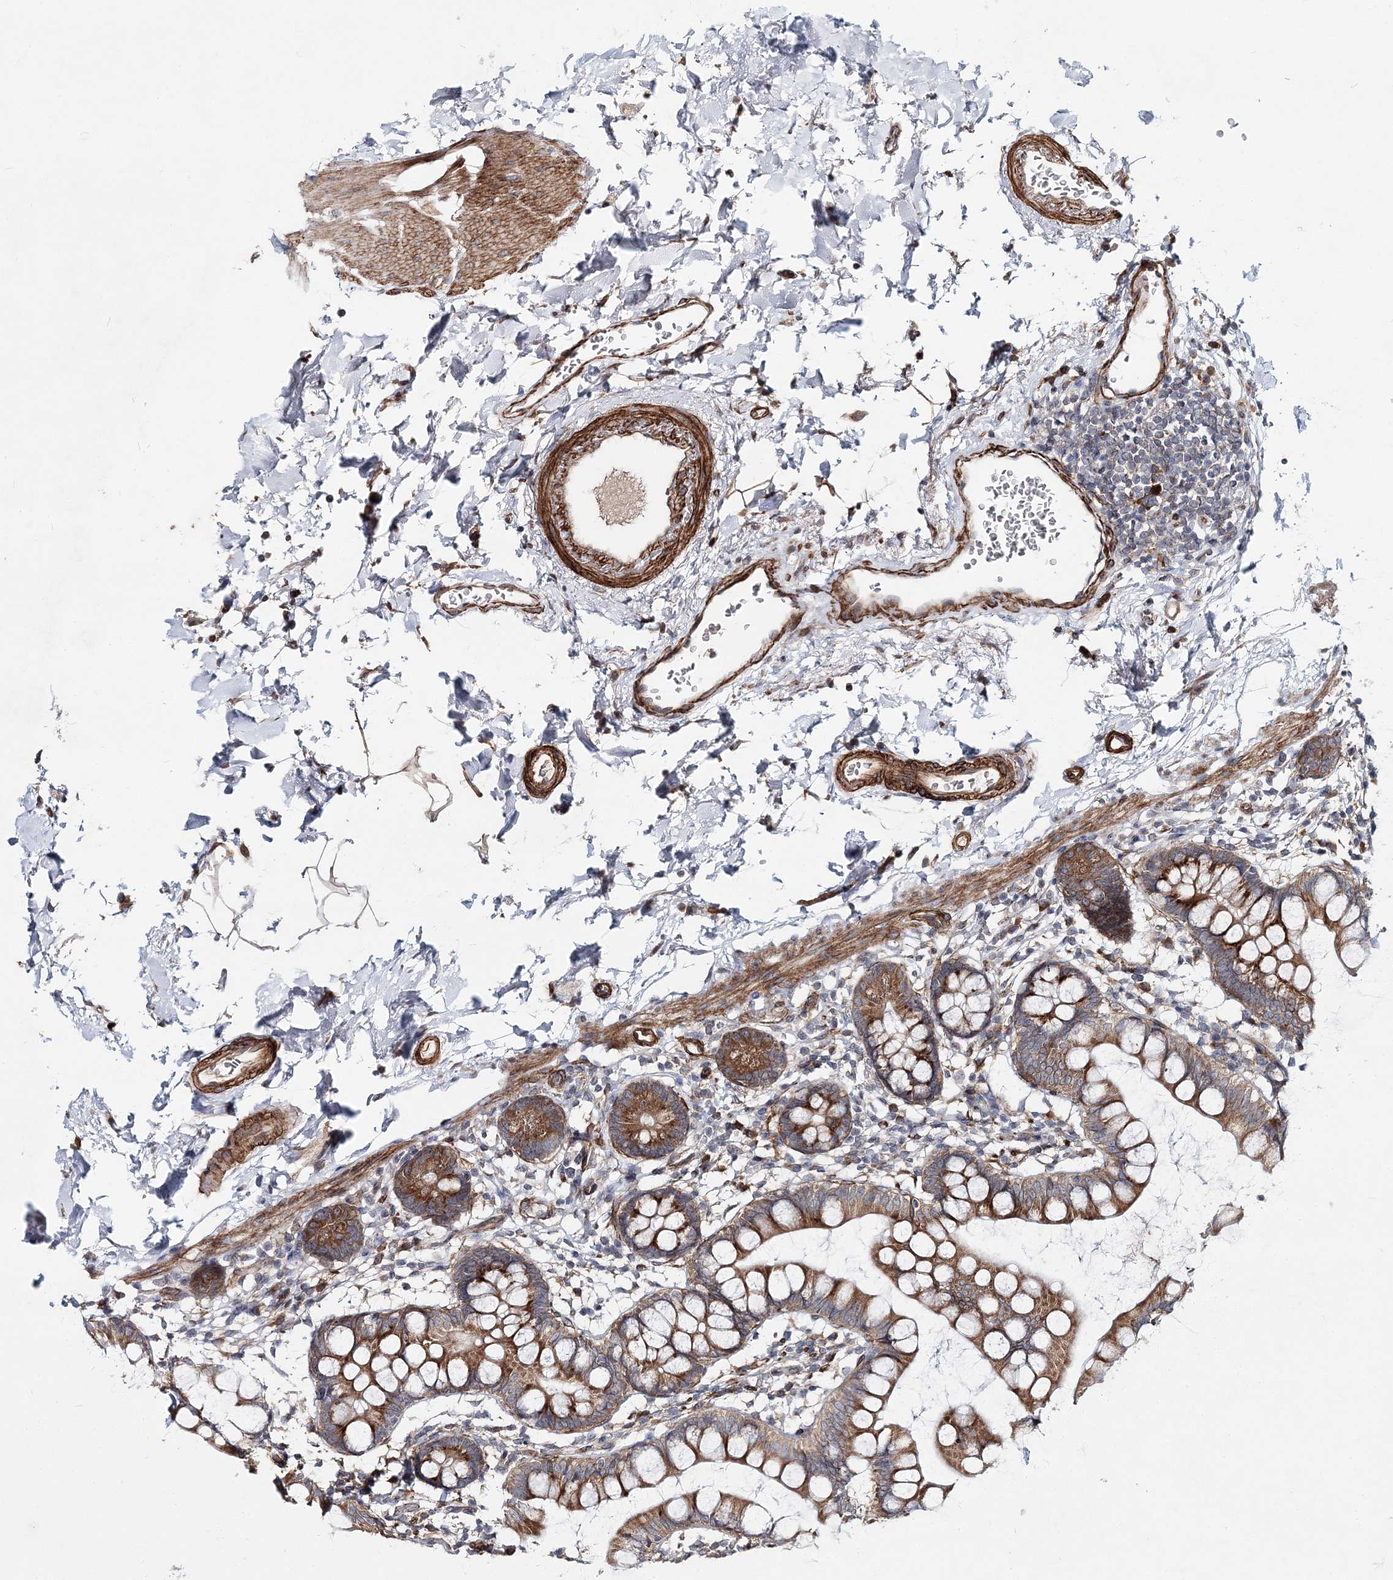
{"staining": {"intensity": "moderate", "quantity": ">75%", "location": "cytoplasmic/membranous"}, "tissue": "small intestine", "cell_type": "Glandular cells", "image_type": "normal", "snomed": [{"axis": "morphology", "description": "Normal tissue, NOS"}, {"axis": "topography", "description": "Small intestine"}], "caption": "This photomicrograph displays immunohistochemistry (IHC) staining of unremarkable human small intestine, with medium moderate cytoplasmic/membranous staining in about >75% of glandular cells.", "gene": "NBAS", "patient": {"sex": "female", "age": 84}}